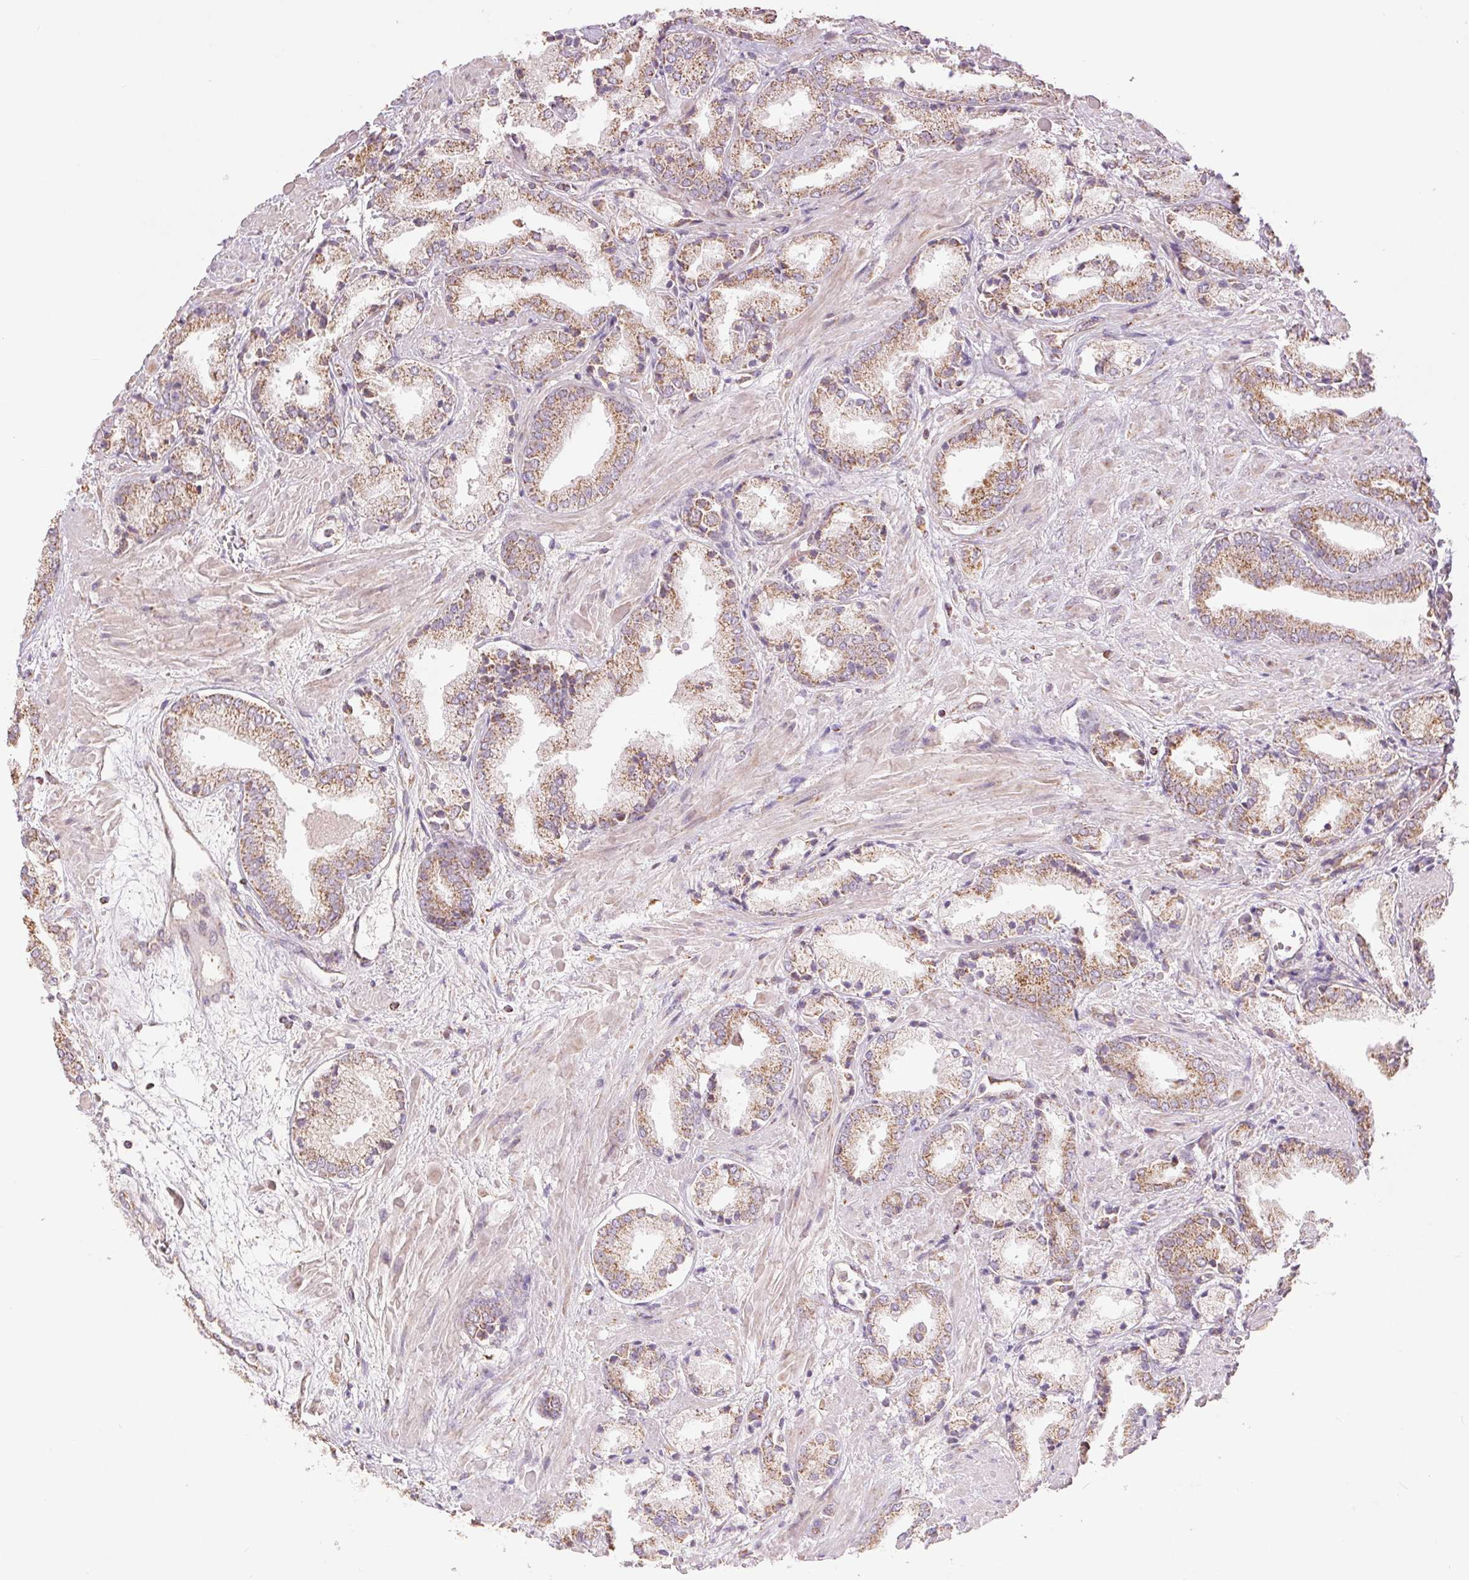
{"staining": {"intensity": "moderate", "quantity": ">75%", "location": "cytoplasmic/membranous"}, "tissue": "prostate cancer", "cell_type": "Tumor cells", "image_type": "cancer", "snomed": [{"axis": "morphology", "description": "Adenocarcinoma, High grade"}, {"axis": "topography", "description": "Prostate"}], "caption": "Prostate cancer (adenocarcinoma (high-grade)) stained with a protein marker displays moderate staining in tumor cells.", "gene": "DGUOK", "patient": {"sex": "male", "age": 56}}